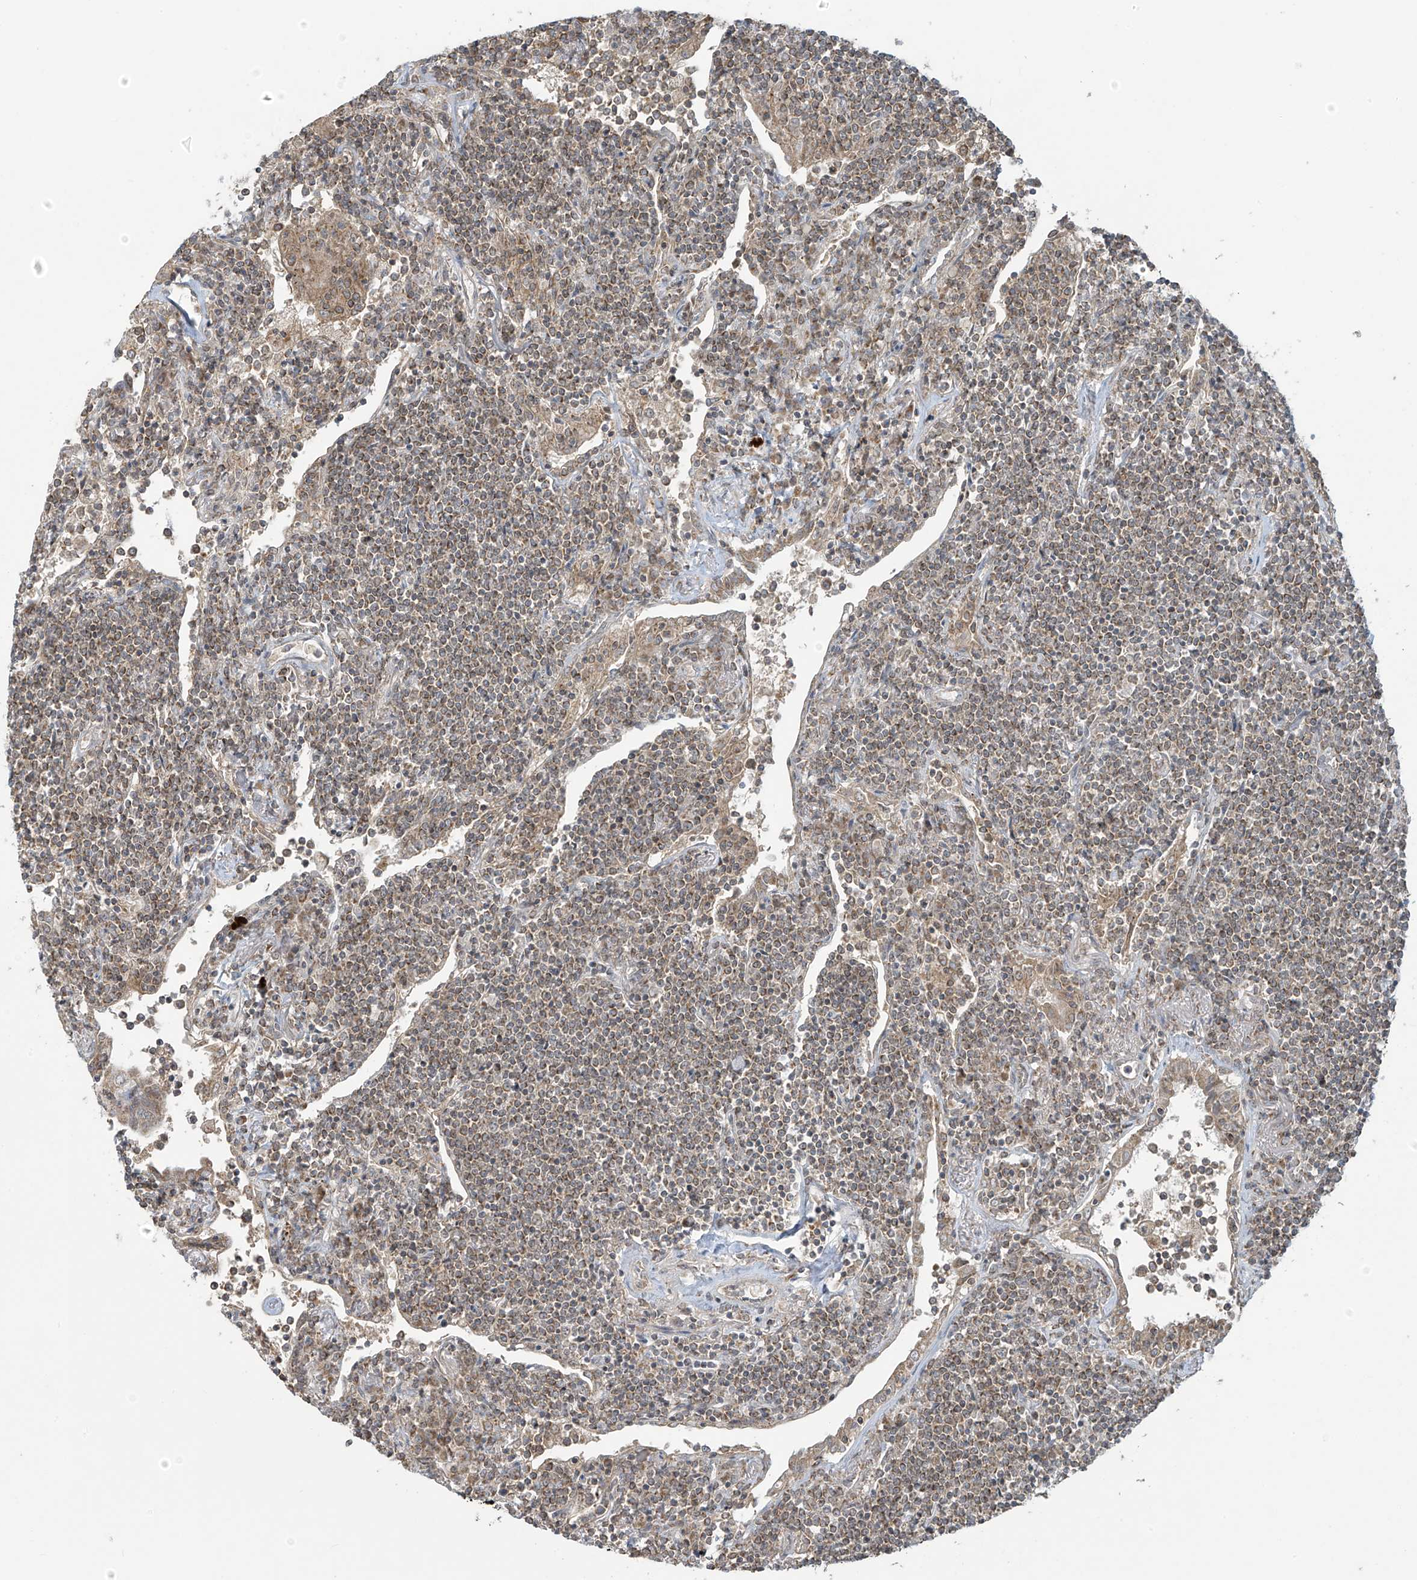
{"staining": {"intensity": "weak", "quantity": ">75%", "location": "cytoplasmic/membranous"}, "tissue": "lymphoma", "cell_type": "Tumor cells", "image_type": "cancer", "snomed": [{"axis": "morphology", "description": "Malignant lymphoma, non-Hodgkin's type, Low grade"}, {"axis": "topography", "description": "Lung"}], "caption": "An immunohistochemistry (IHC) histopathology image of neoplastic tissue is shown. Protein staining in brown shows weak cytoplasmic/membranous positivity in malignant lymphoma, non-Hodgkin's type (low-grade) within tumor cells.", "gene": "HDDC2", "patient": {"sex": "female", "age": 71}}